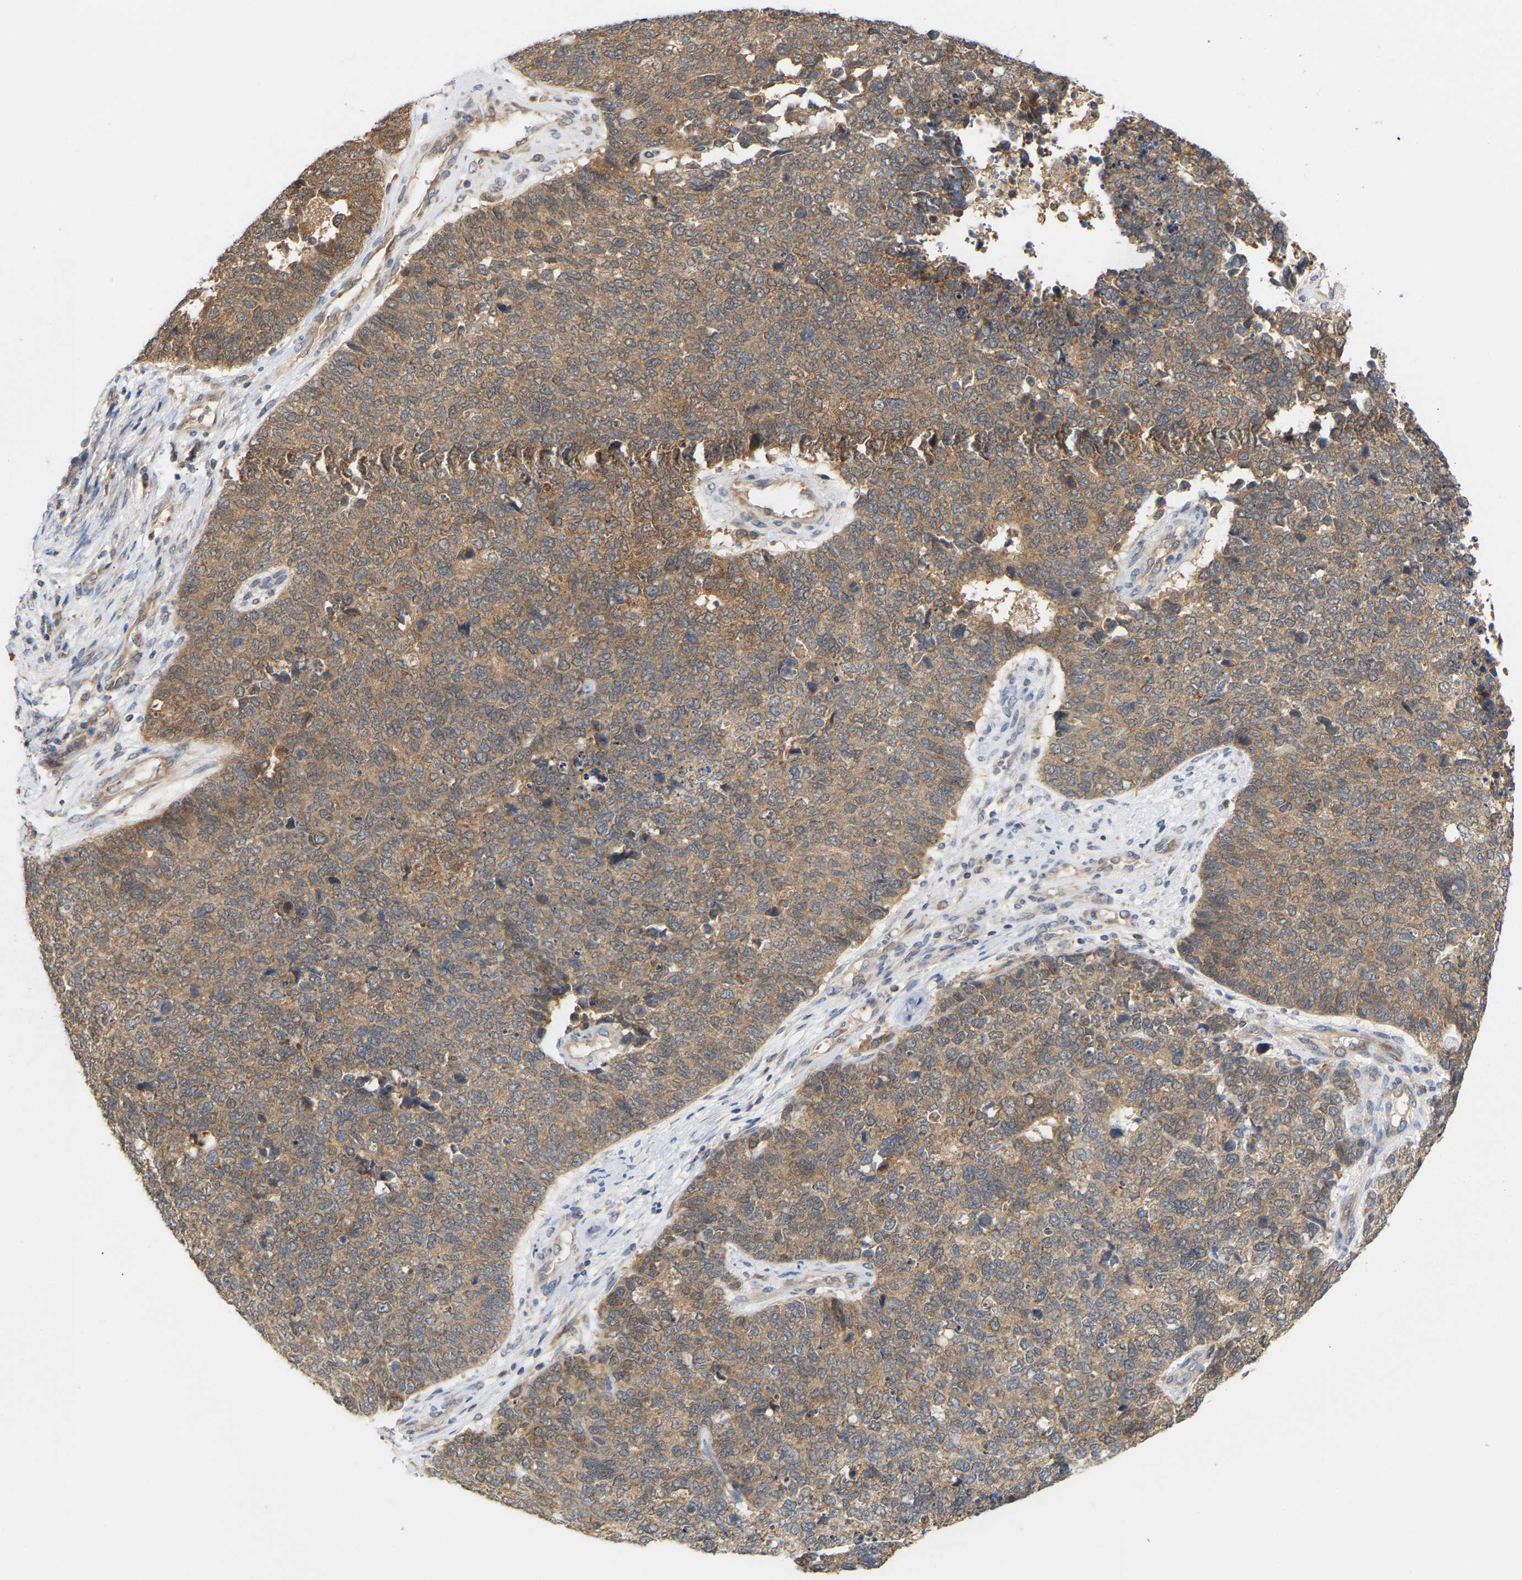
{"staining": {"intensity": "moderate", "quantity": ">75%", "location": "cytoplasmic/membranous"}, "tissue": "cervical cancer", "cell_type": "Tumor cells", "image_type": "cancer", "snomed": [{"axis": "morphology", "description": "Squamous cell carcinoma, NOS"}, {"axis": "topography", "description": "Cervix"}], "caption": "Cervical cancer stained with DAB (3,3'-diaminobenzidine) IHC demonstrates medium levels of moderate cytoplasmic/membranous staining in about >75% of tumor cells.", "gene": "TPMT", "patient": {"sex": "female", "age": 63}}